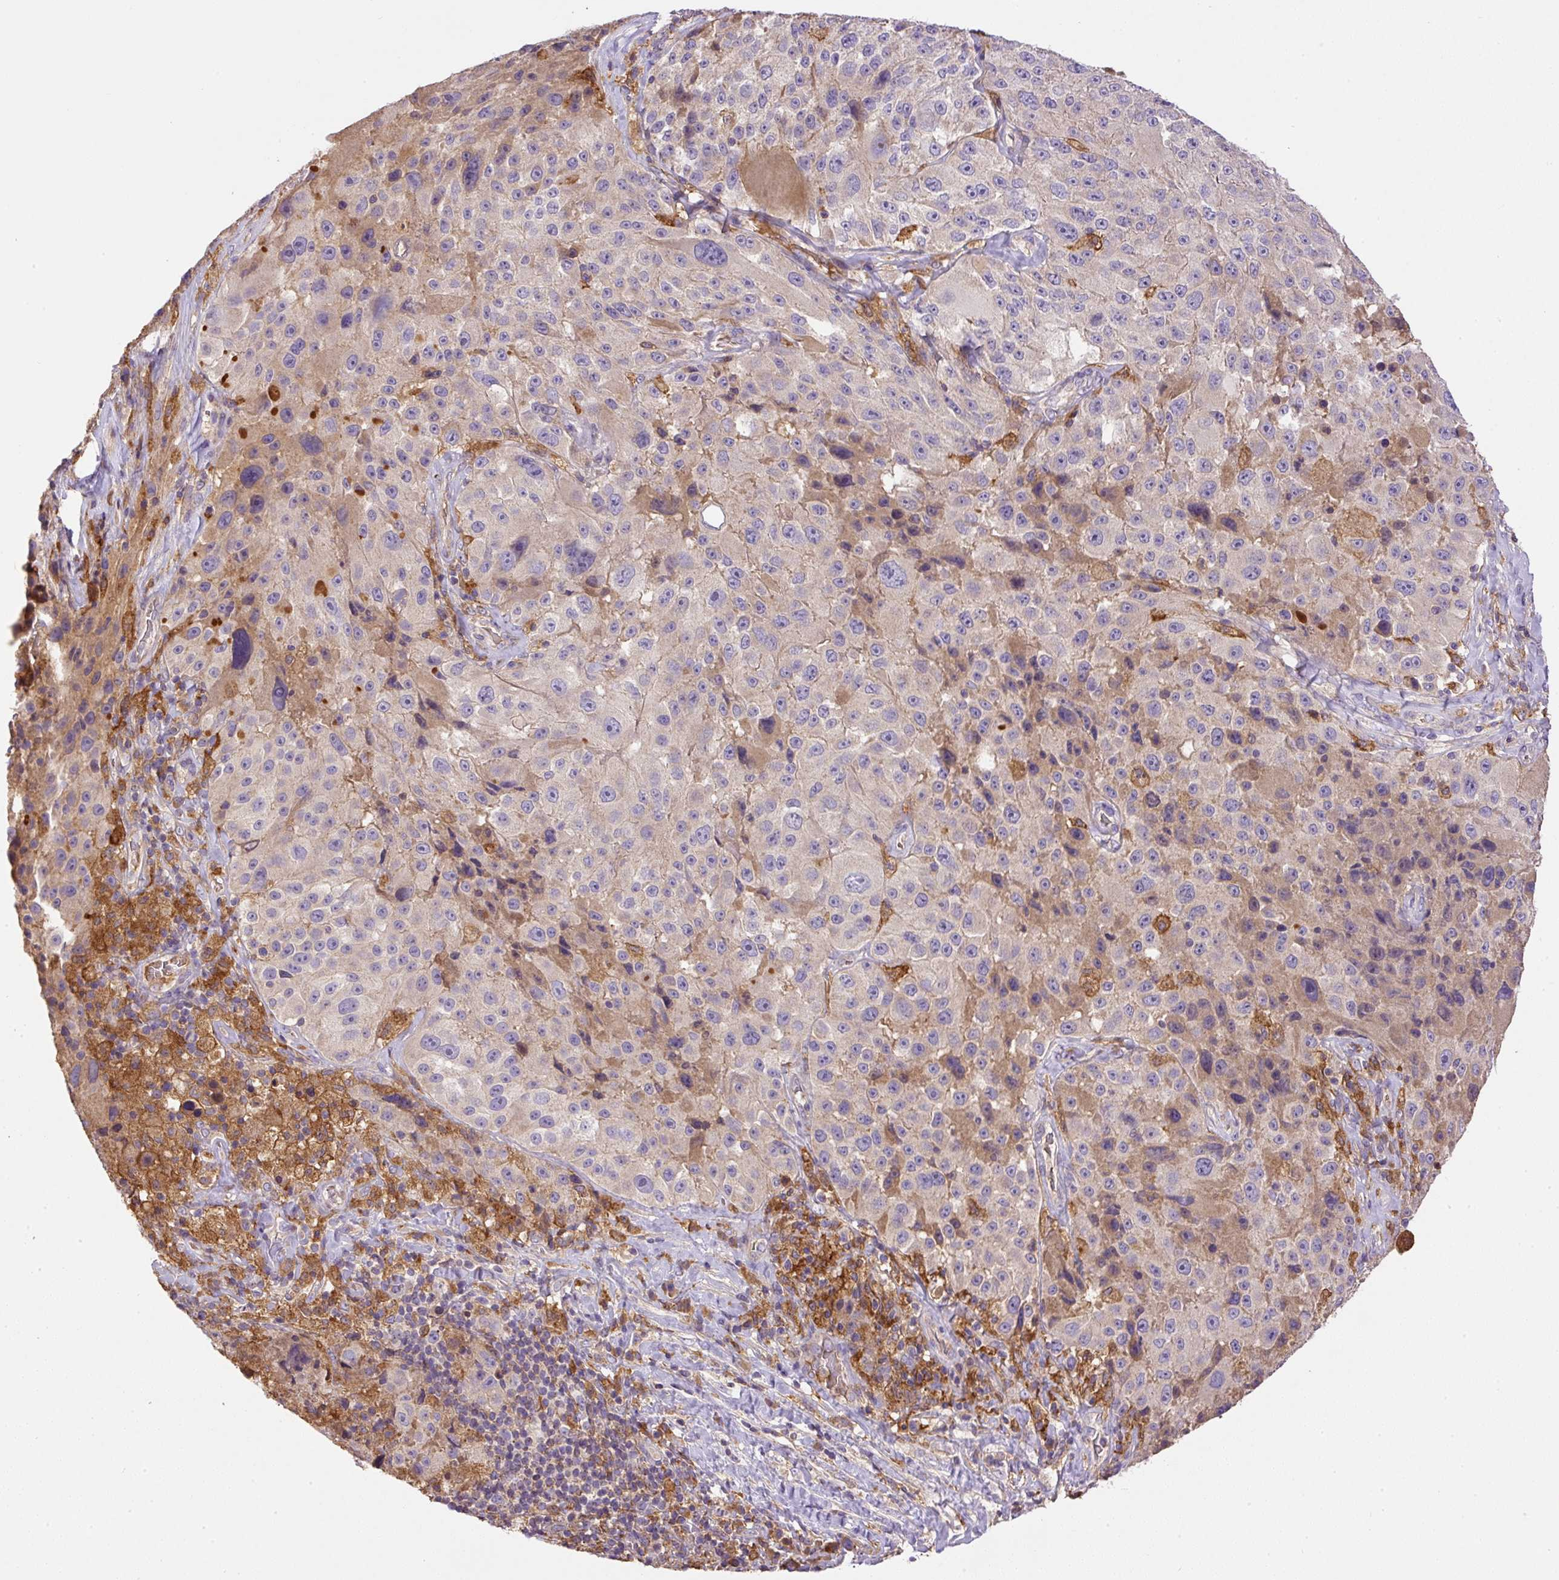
{"staining": {"intensity": "negative", "quantity": "none", "location": "none"}, "tissue": "melanoma", "cell_type": "Tumor cells", "image_type": "cancer", "snomed": [{"axis": "morphology", "description": "Malignant melanoma, Metastatic site"}, {"axis": "topography", "description": "Lymph node"}], "caption": "This is an immunohistochemistry photomicrograph of melanoma. There is no expression in tumor cells.", "gene": "DAPK1", "patient": {"sex": "male", "age": 62}}